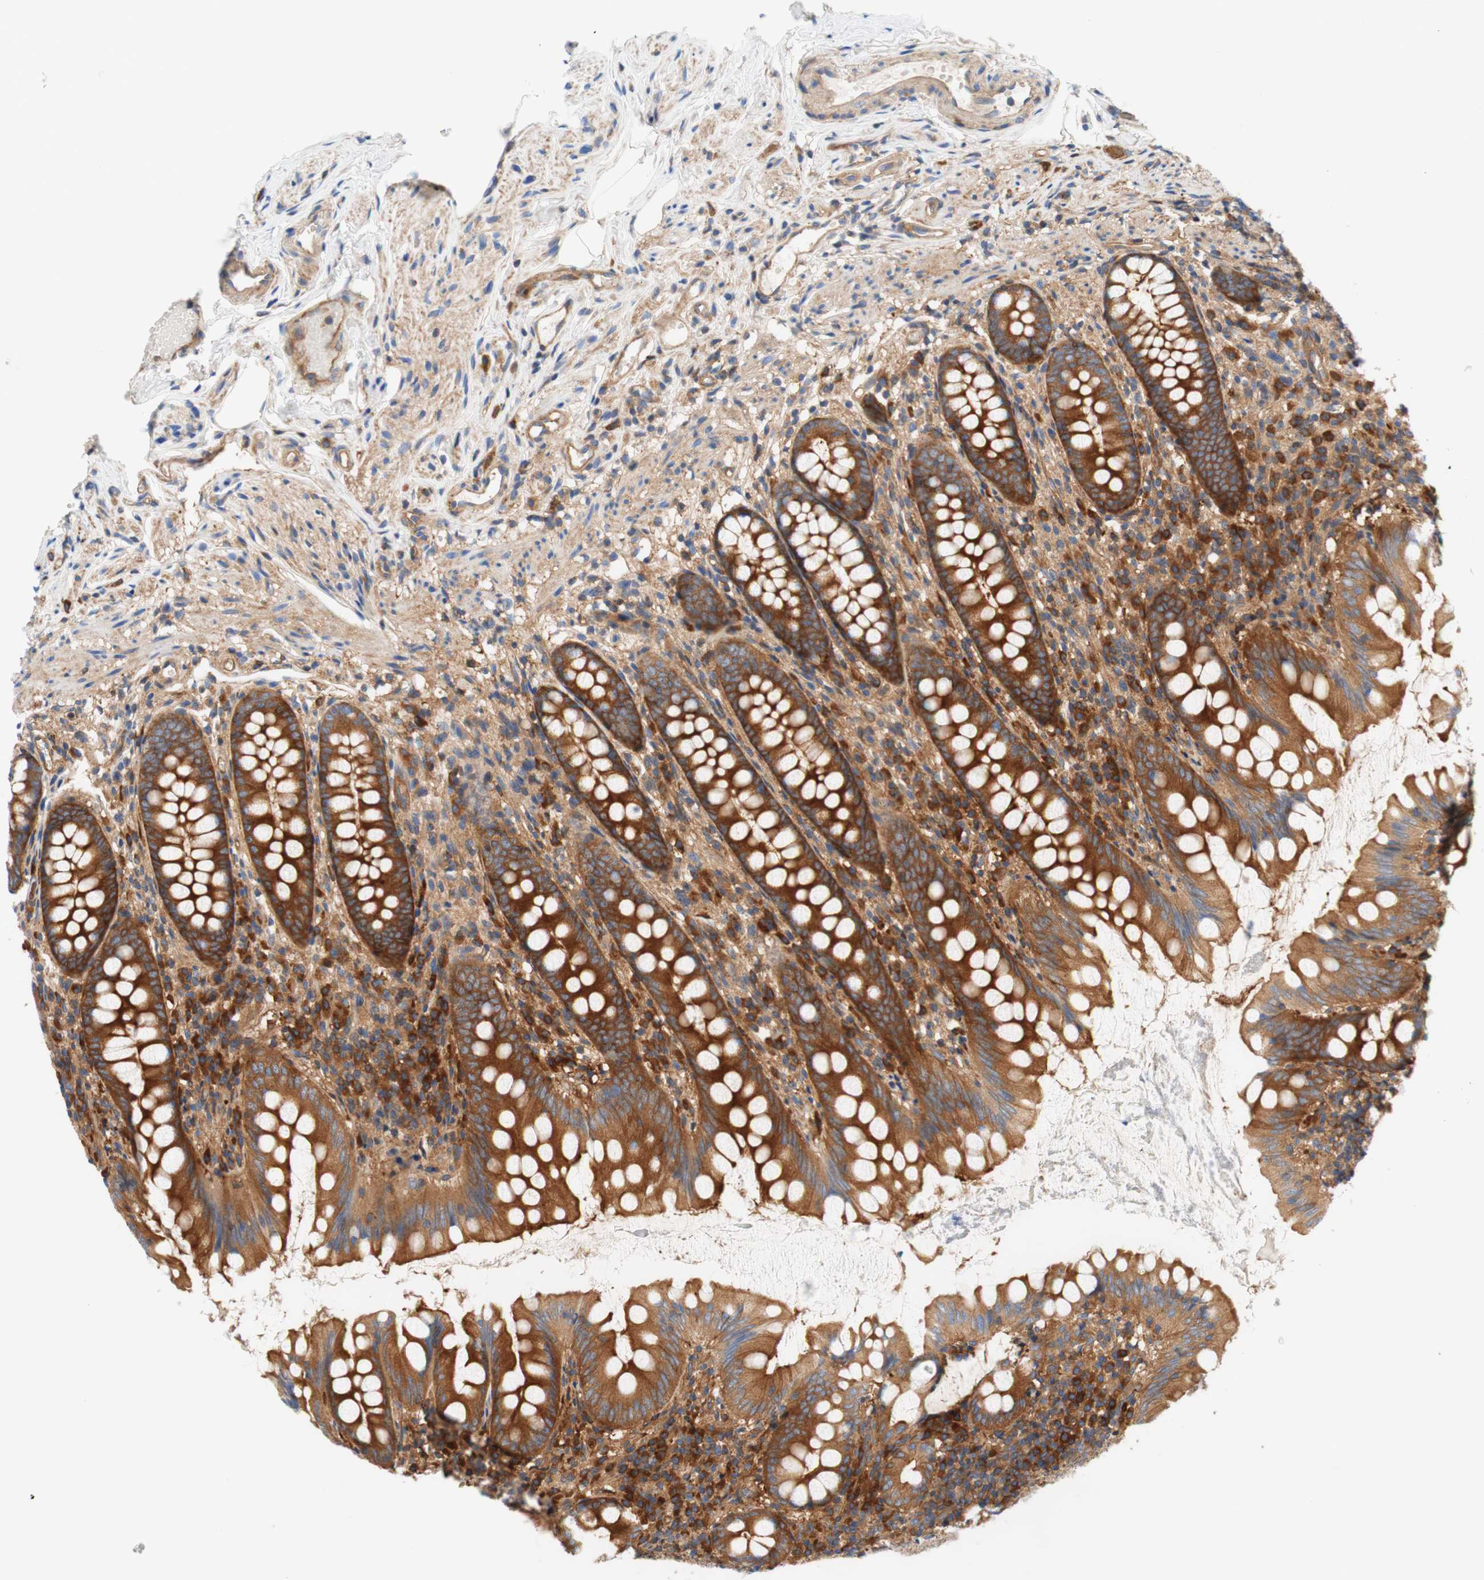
{"staining": {"intensity": "strong", "quantity": ">75%", "location": "cytoplasmic/membranous"}, "tissue": "appendix", "cell_type": "Glandular cells", "image_type": "normal", "snomed": [{"axis": "morphology", "description": "Normal tissue, NOS"}, {"axis": "topography", "description": "Appendix"}], "caption": "Glandular cells display high levels of strong cytoplasmic/membranous expression in approximately >75% of cells in benign appendix.", "gene": "STOM", "patient": {"sex": "female", "age": 77}}